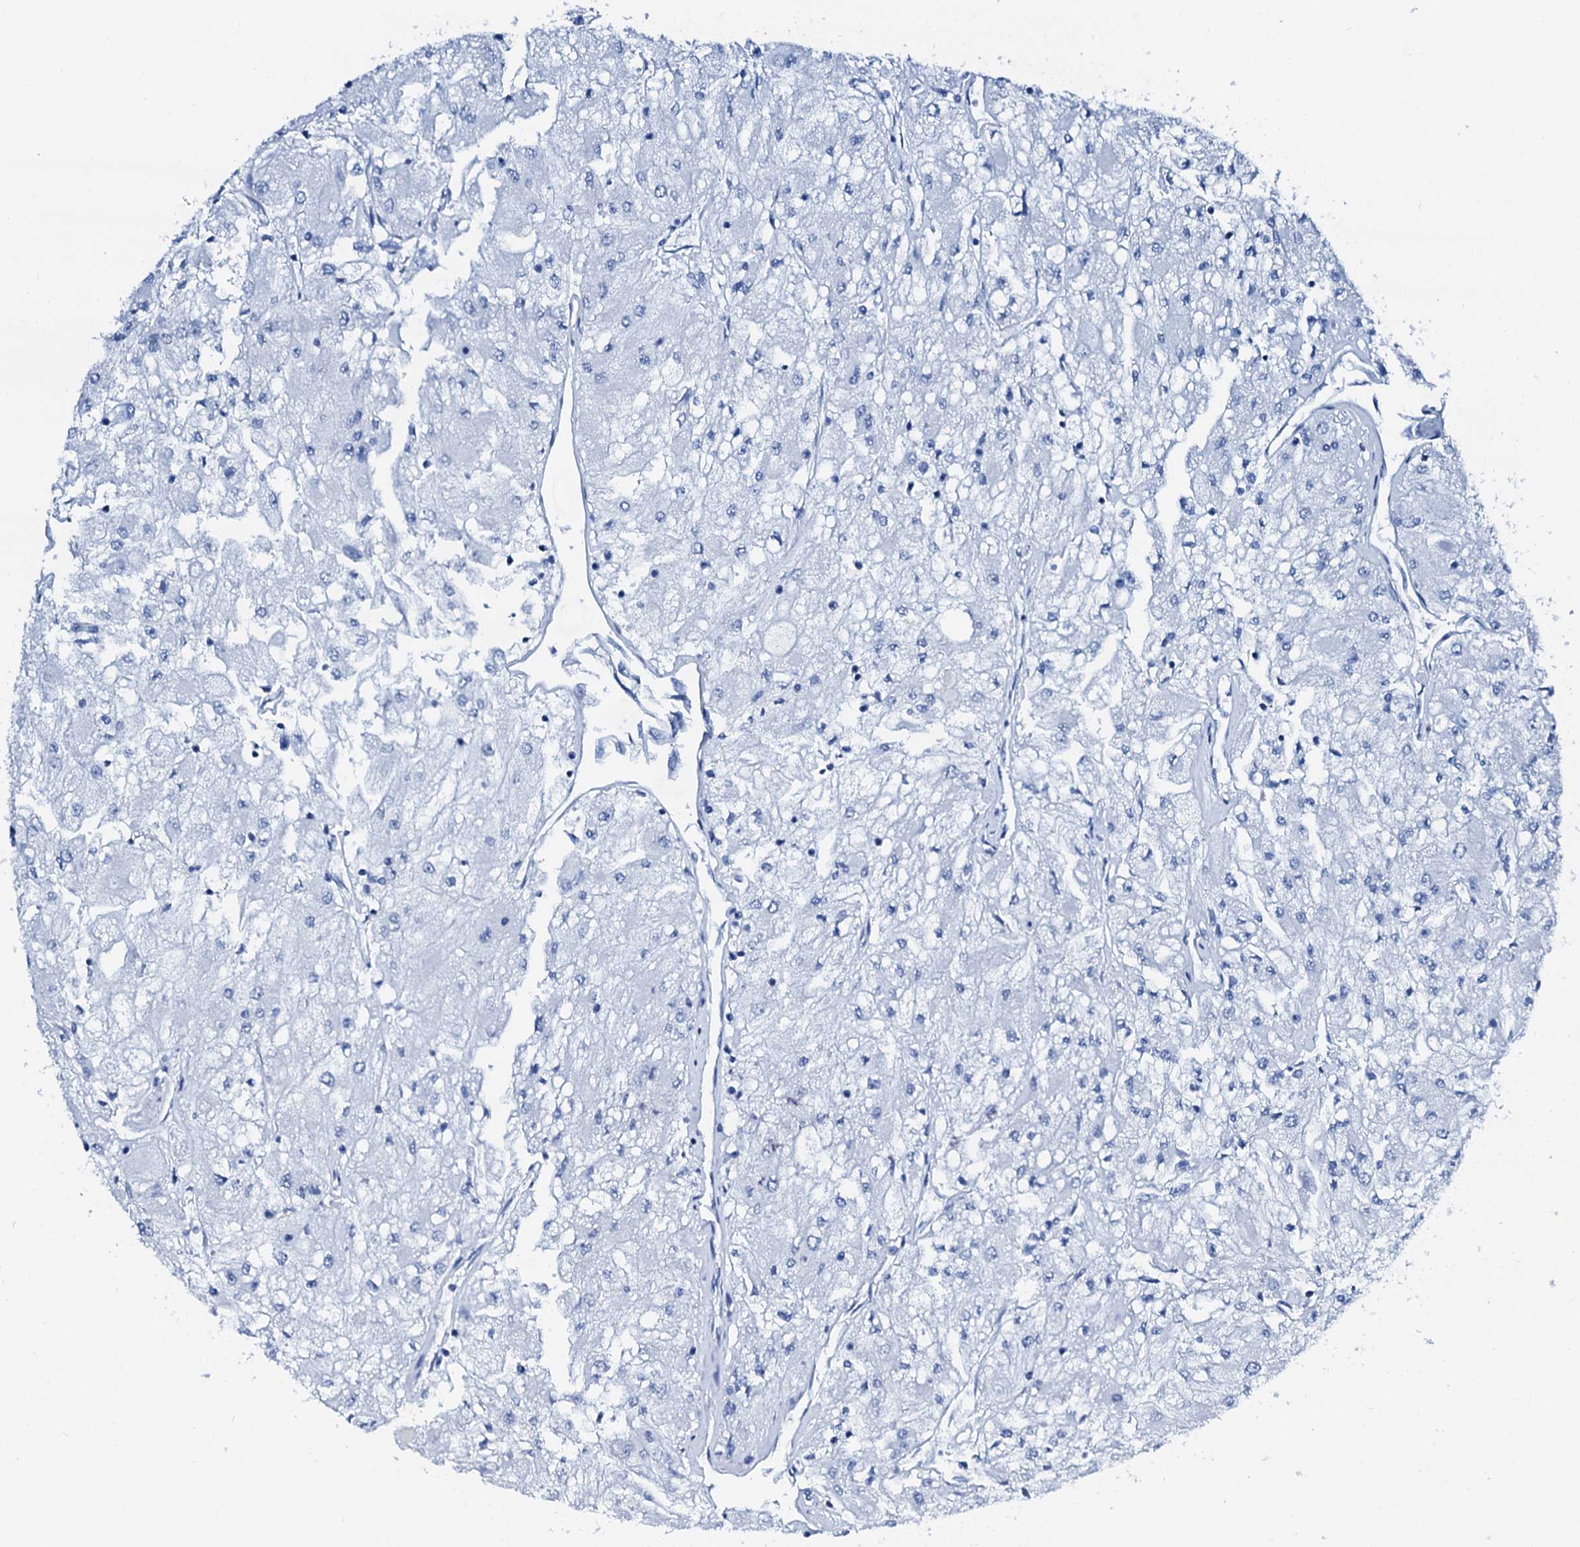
{"staining": {"intensity": "negative", "quantity": "none", "location": "none"}, "tissue": "renal cancer", "cell_type": "Tumor cells", "image_type": "cancer", "snomed": [{"axis": "morphology", "description": "Adenocarcinoma, NOS"}, {"axis": "topography", "description": "Kidney"}], "caption": "This image is of renal cancer (adenocarcinoma) stained with immunohistochemistry (IHC) to label a protein in brown with the nuclei are counter-stained blue. There is no expression in tumor cells.", "gene": "PTH", "patient": {"sex": "male", "age": 80}}